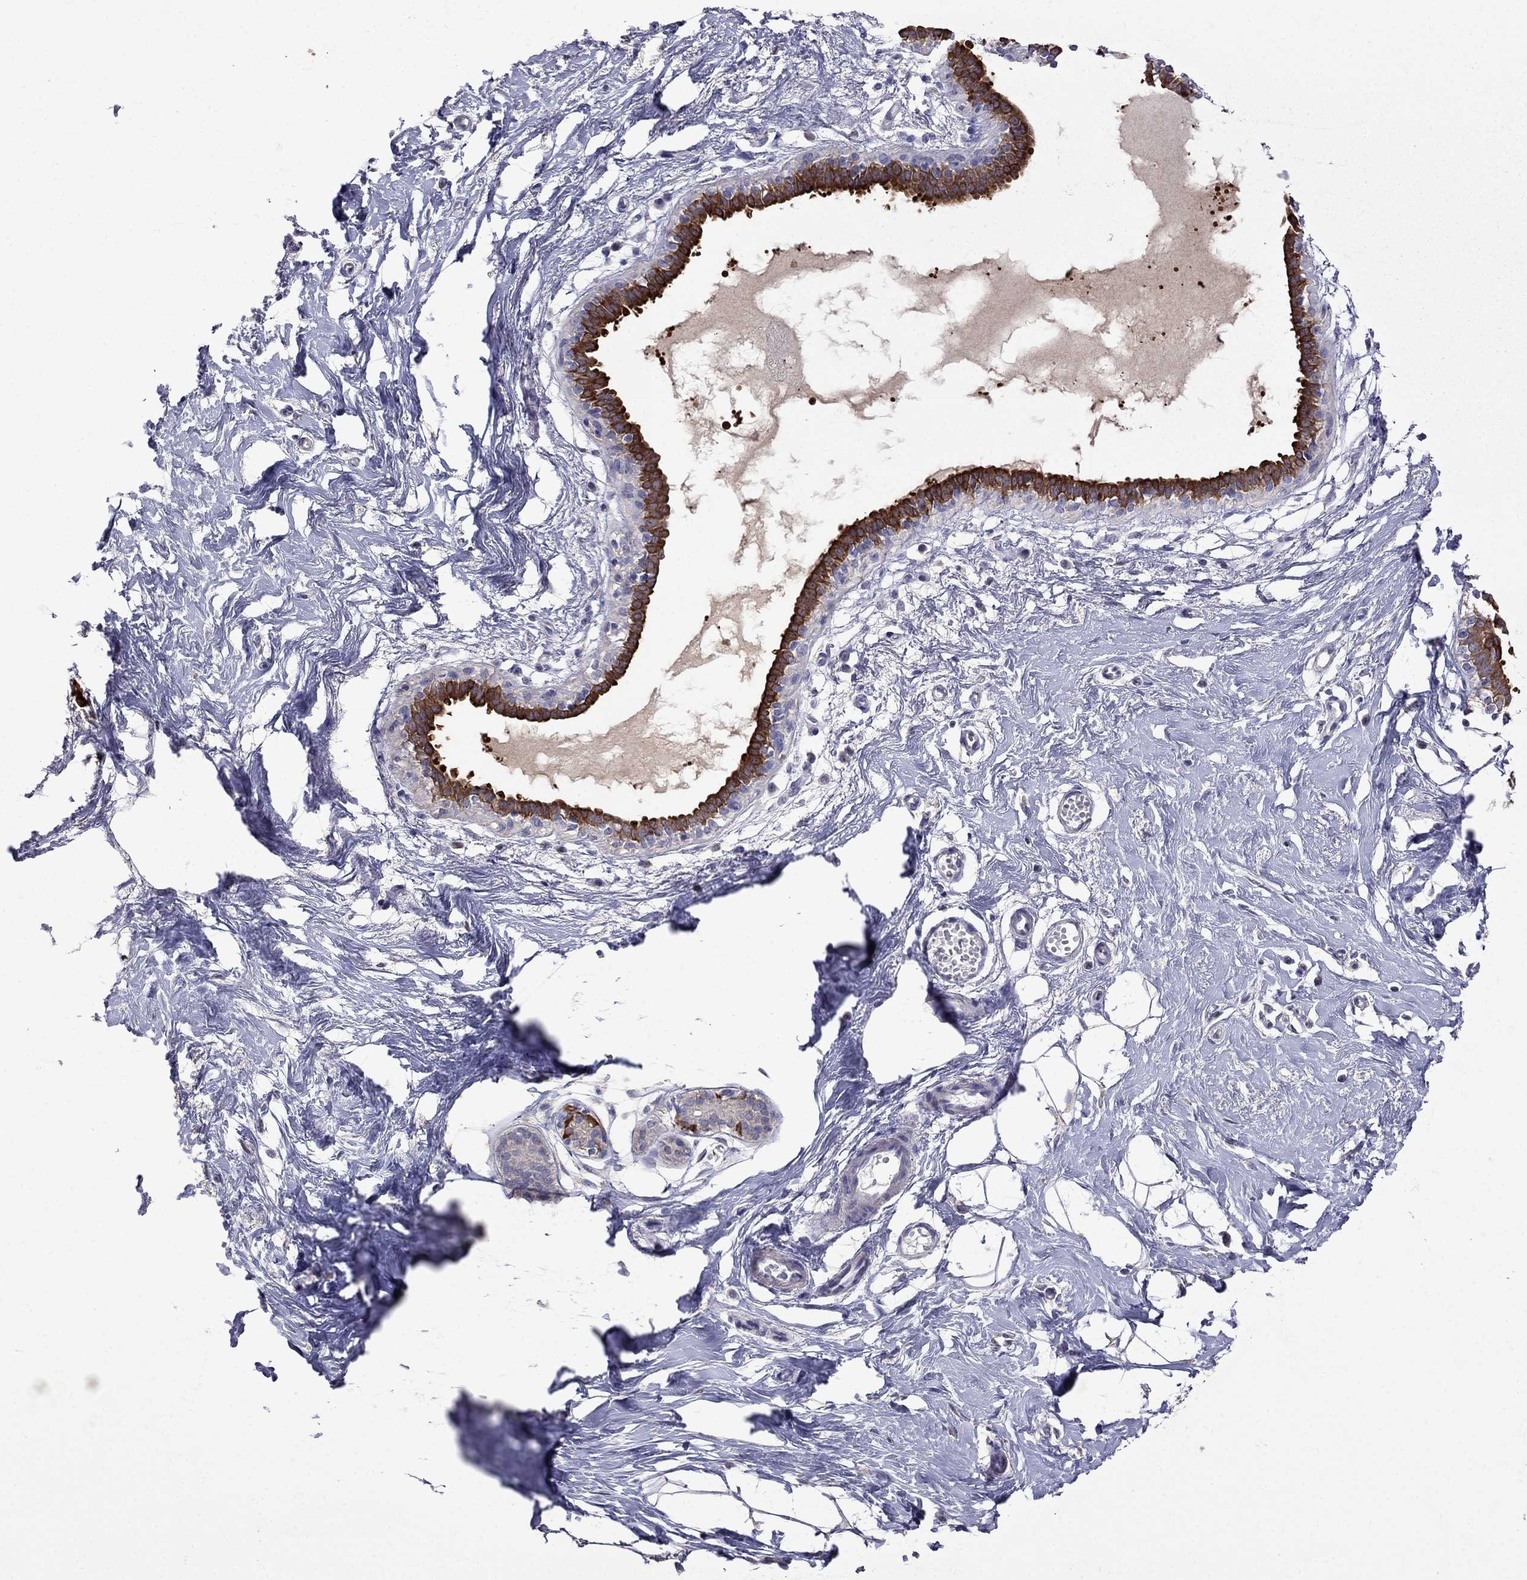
{"staining": {"intensity": "negative", "quantity": "none", "location": "none"}, "tissue": "breast", "cell_type": "Adipocytes", "image_type": "normal", "snomed": [{"axis": "morphology", "description": "Normal tissue, NOS"}, {"axis": "topography", "description": "Breast"}], "caption": "Immunohistochemistry (IHC) histopathology image of unremarkable breast: human breast stained with DAB reveals no significant protein expression in adipocytes. Nuclei are stained in blue.", "gene": "AK5", "patient": {"sex": "female", "age": 49}}